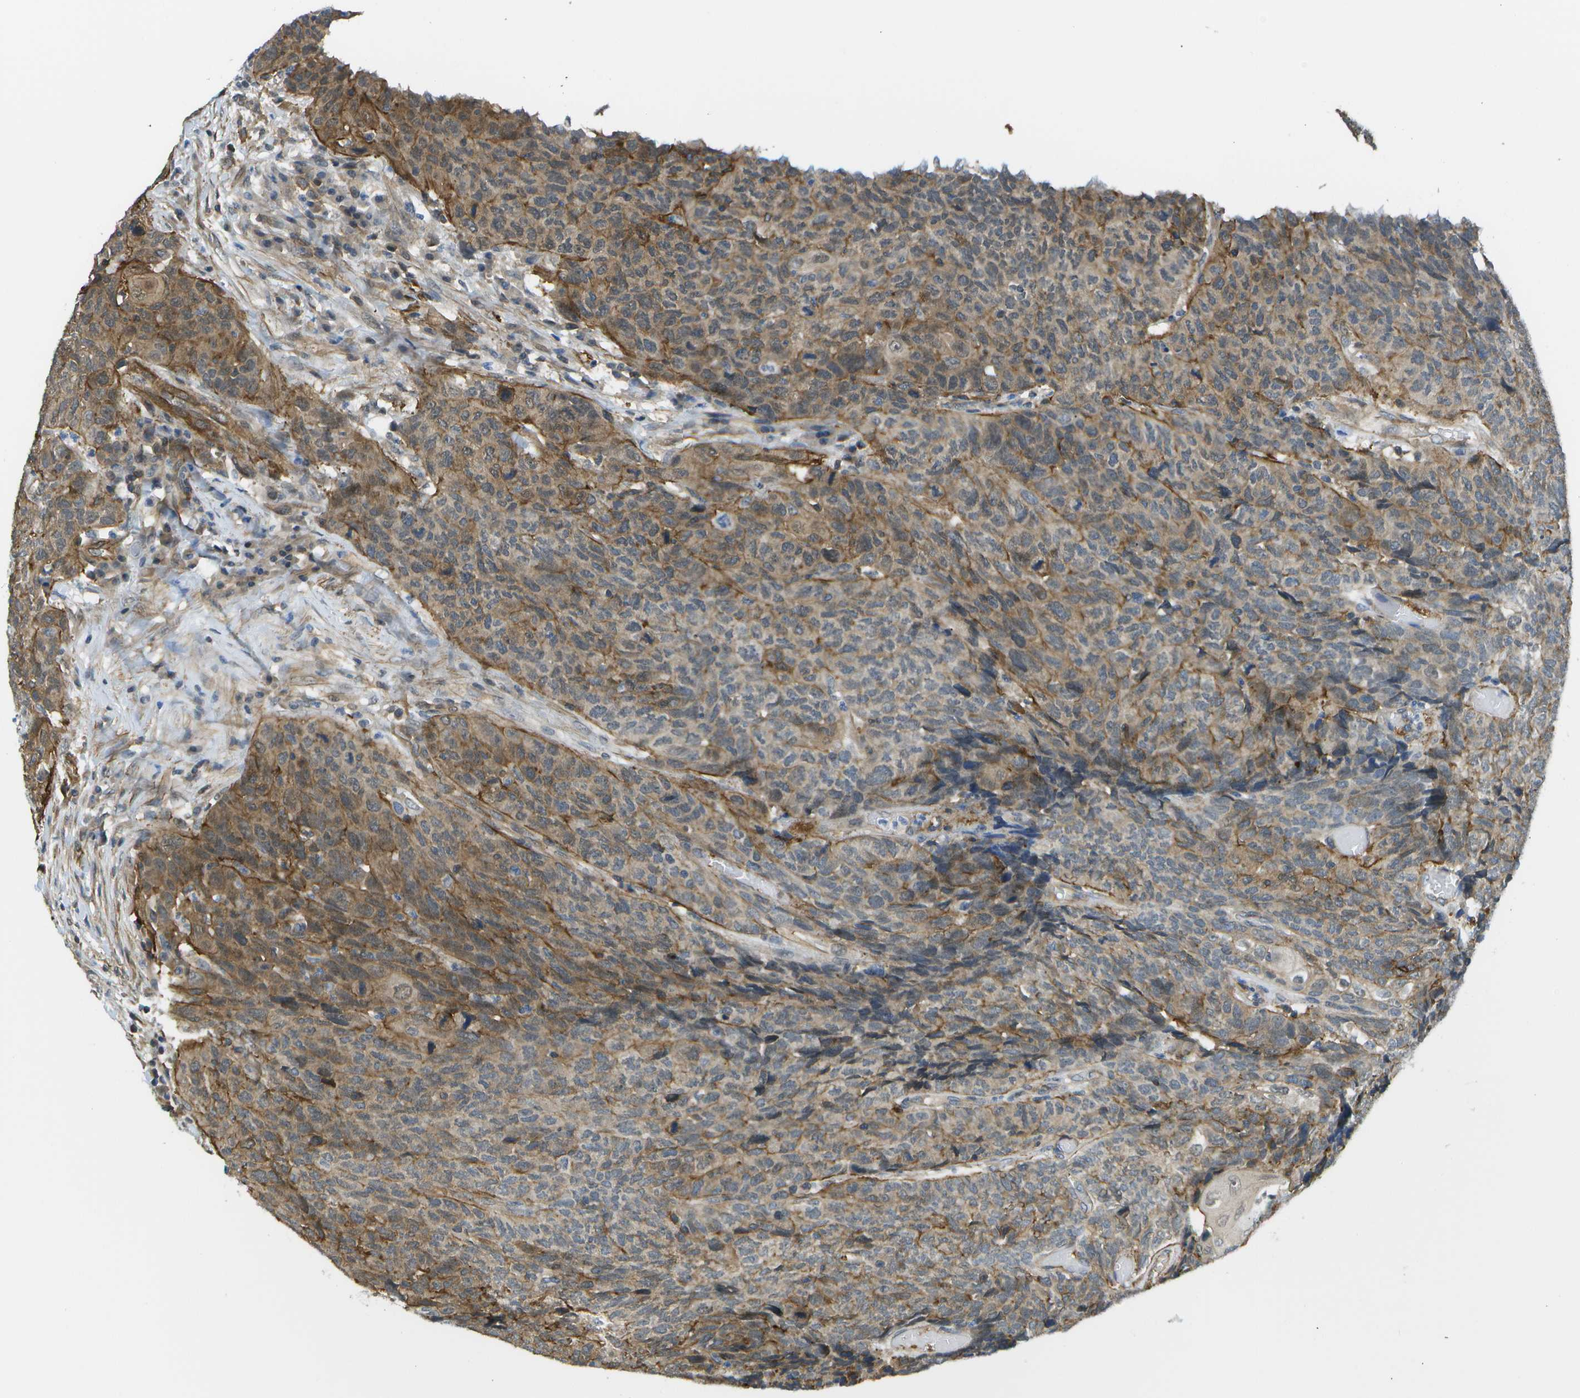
{"staining": {"intensity": "moderate", "quantity": ">75%", "location": "cytoplasmic/membranous"}, "tissue": "head and neck cancer", "cell_type": "Tumor cells", "image_type": "cancer", "snomed": [{"axis": "morphology", "description": "Squamous cell carcinoma, NOS"}, {"axis": "topography", "description": "Head-Neck"}], "caption": "Tumor cells exhibit medium levels of moderate cytoplasmic/membranous expression in about >75% of cells in head and neck squamous cell carcinoma.", "gene": "KIAA0040", "patient": {"sex": "male", "age": 66}}